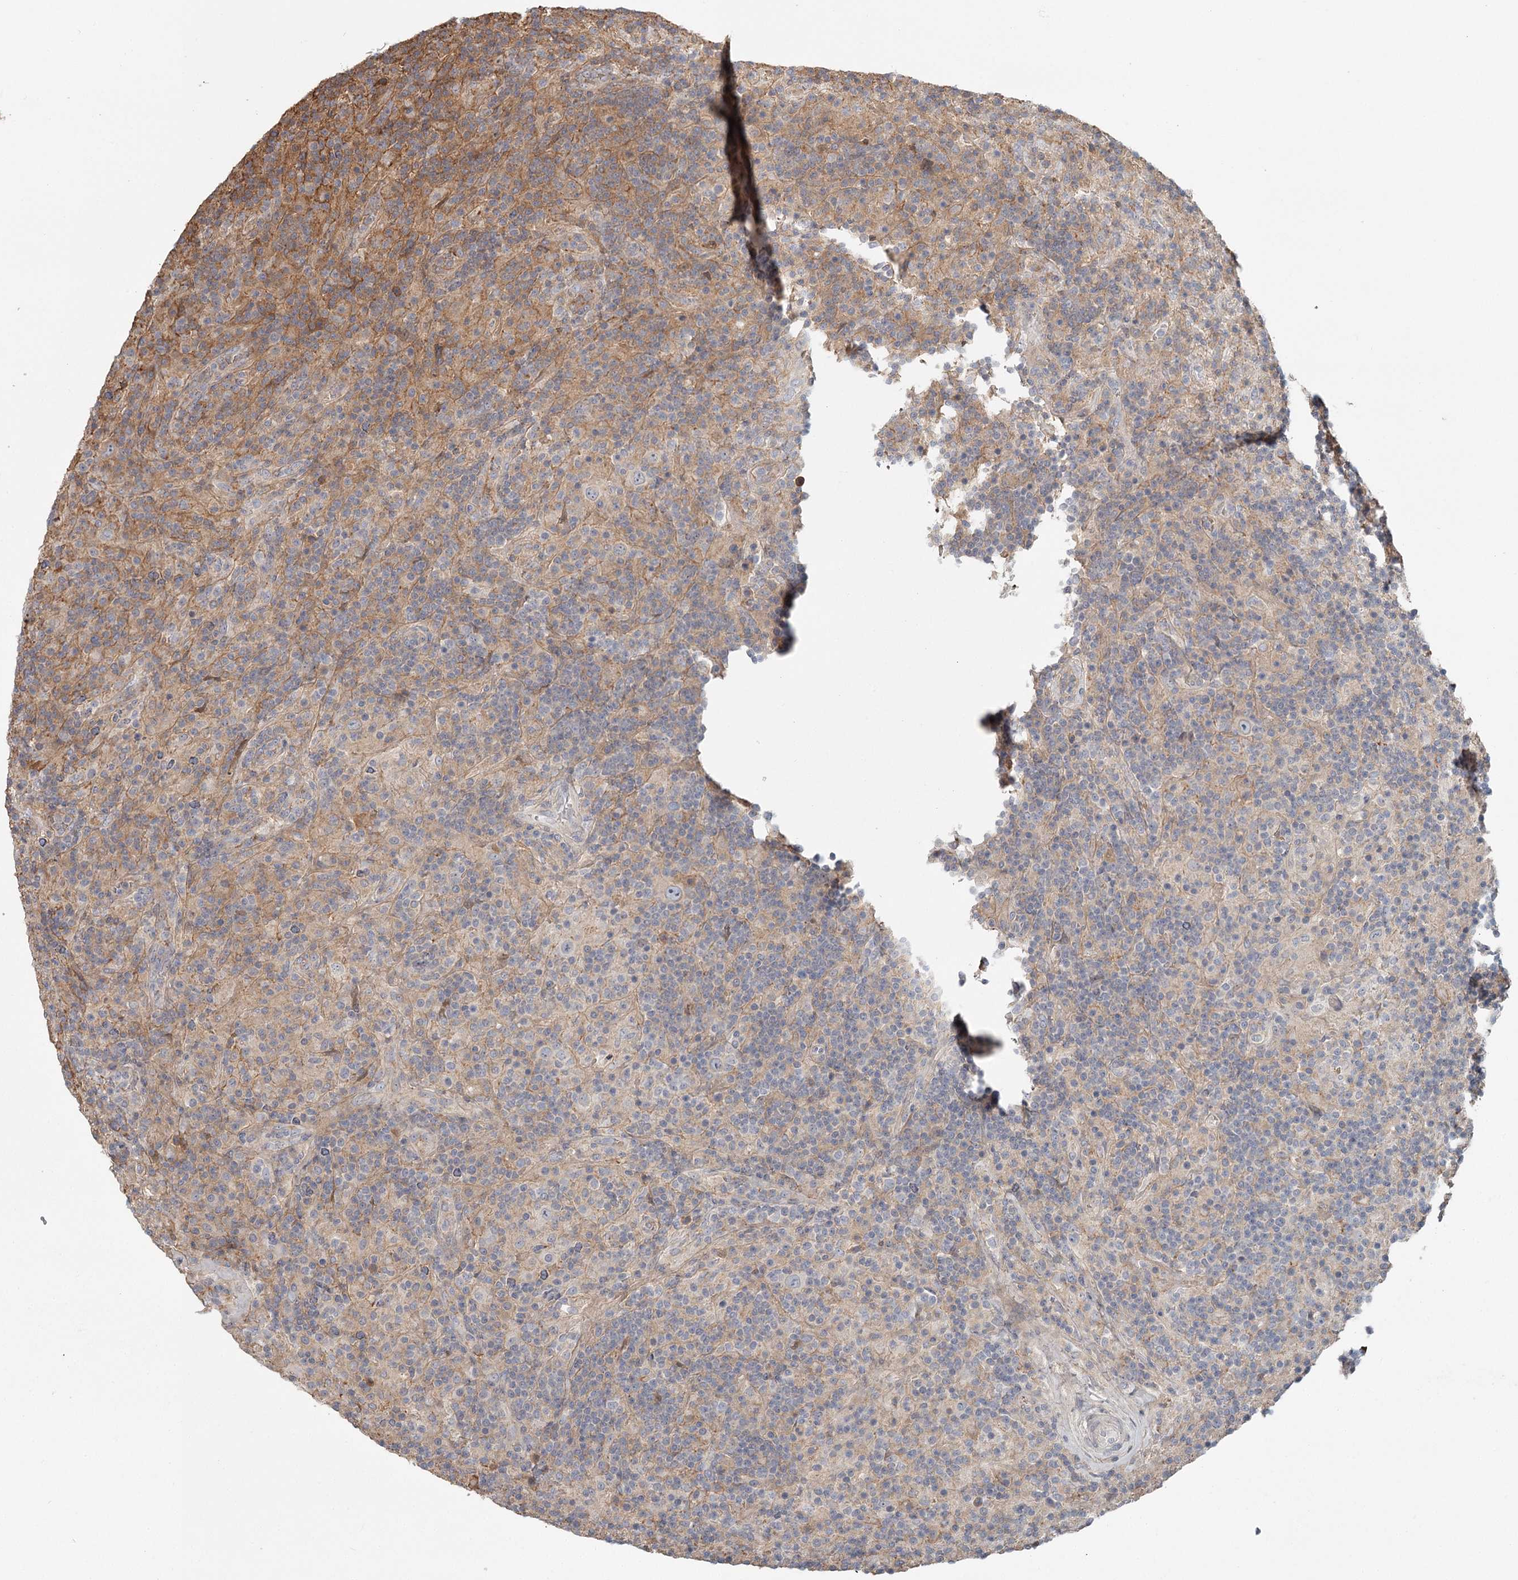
{"staining": {"intensity": "negative", "quantity": "none", "location": "none"}, "tissue": "lymphoma", "cell_type": "Tumor cells", "image_type": "cancer", "snomed": [{"axis": "morphology", "description": "Hodgkin's disease, NOS"}, {"axis": "topography", "description": "Lymph node"}], "caption": "The image shows no staining of tumor cells in lymphoma.", "gene": "DHRS9", "patient": {"sex": "male", "age": 70}}